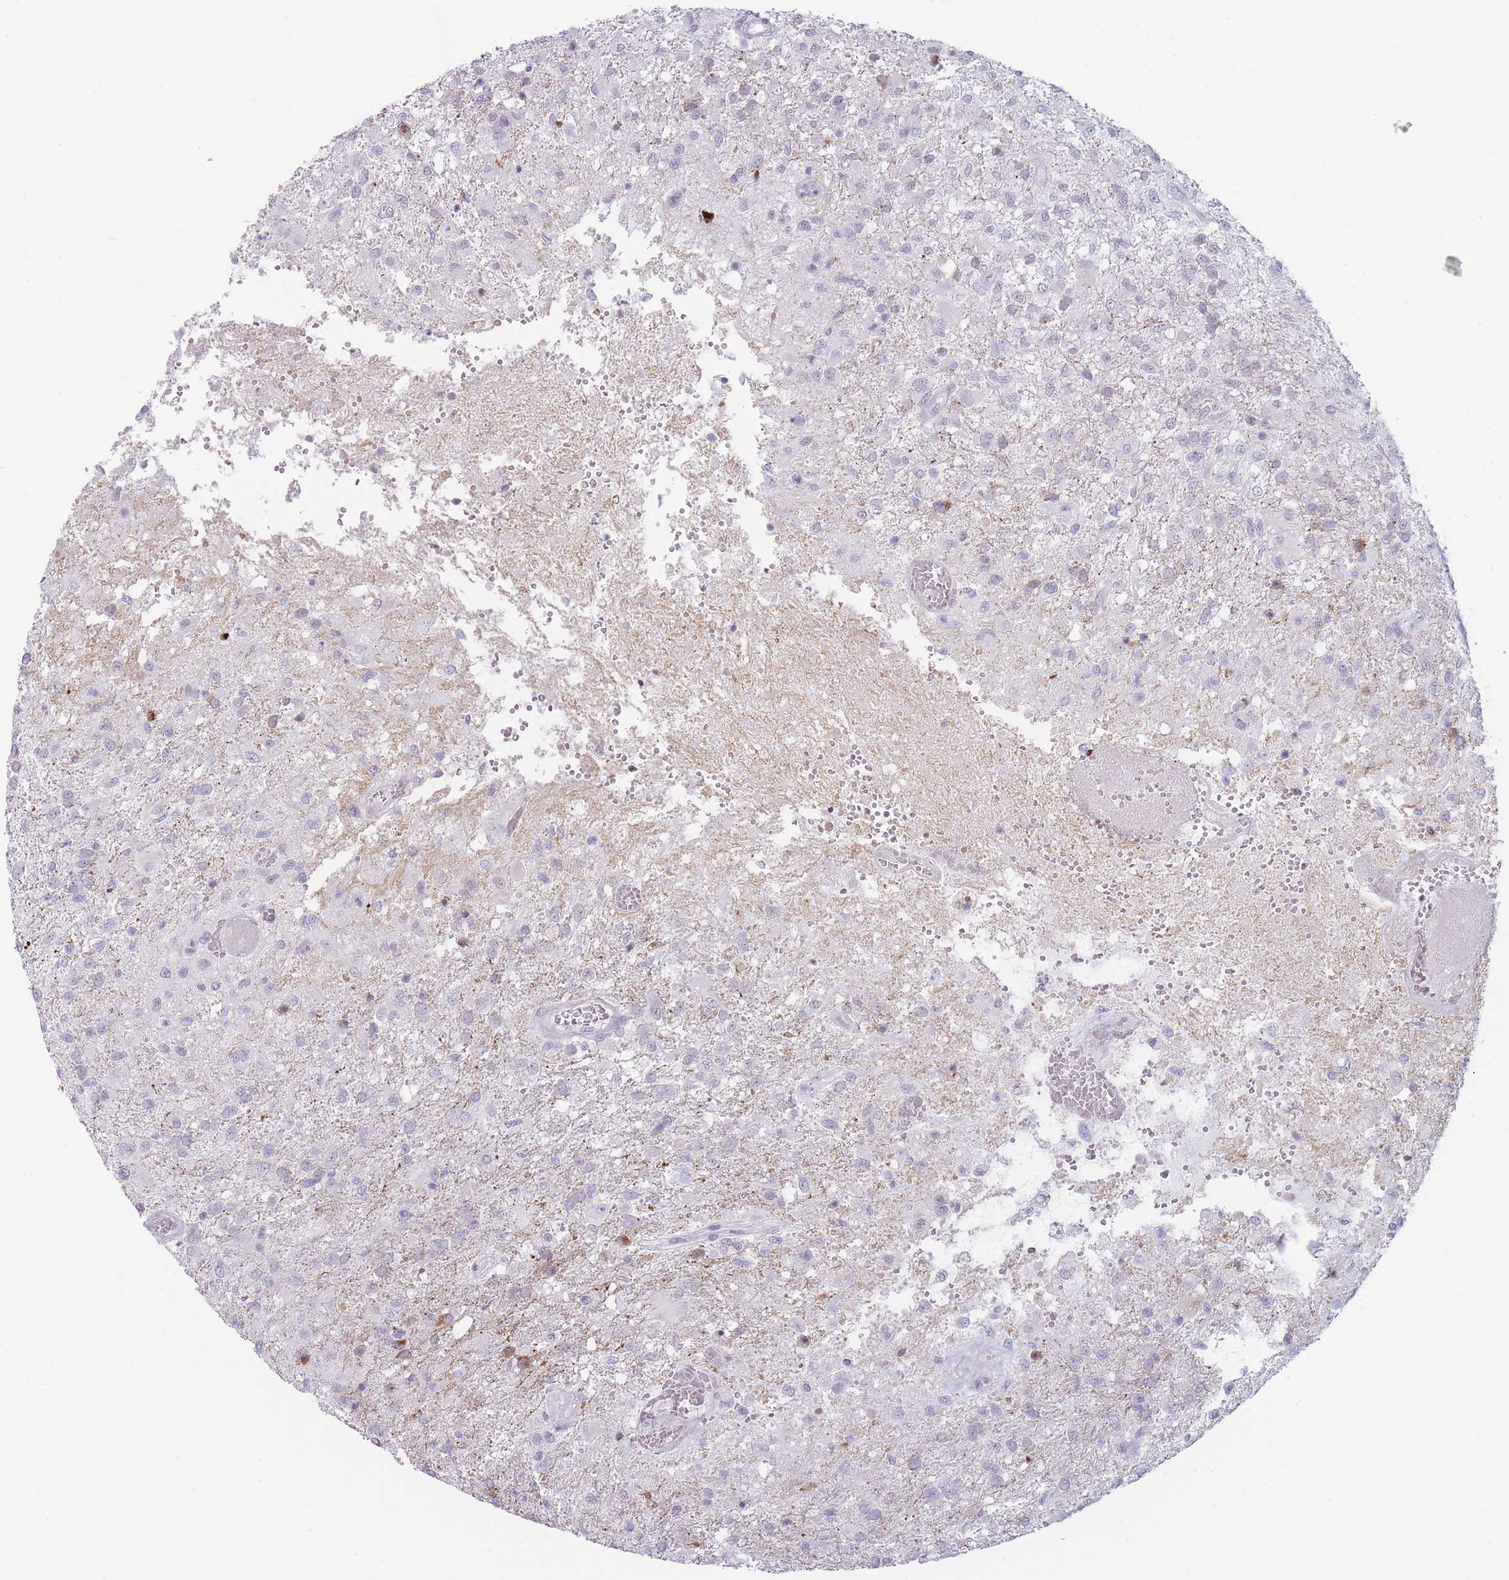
{"staining": {"intensity": "negative", "quantity": "none", "location": "none"}, "tissue": "glioma", "cell_type": "Tumor cells", "image_type": "cancer", "snomed": [{"axis": "morphology", "description": "Glioma, malignant, High grade"}, {"axis": "topography", "description": "Brain"}], "caption": "IHC photomicrograph of human glioma stained for a protein (brown), which demonstrates no positivity in tumor cells.", "gene": "IFNA6", "patient": {"sex": "female", "age": 74}}